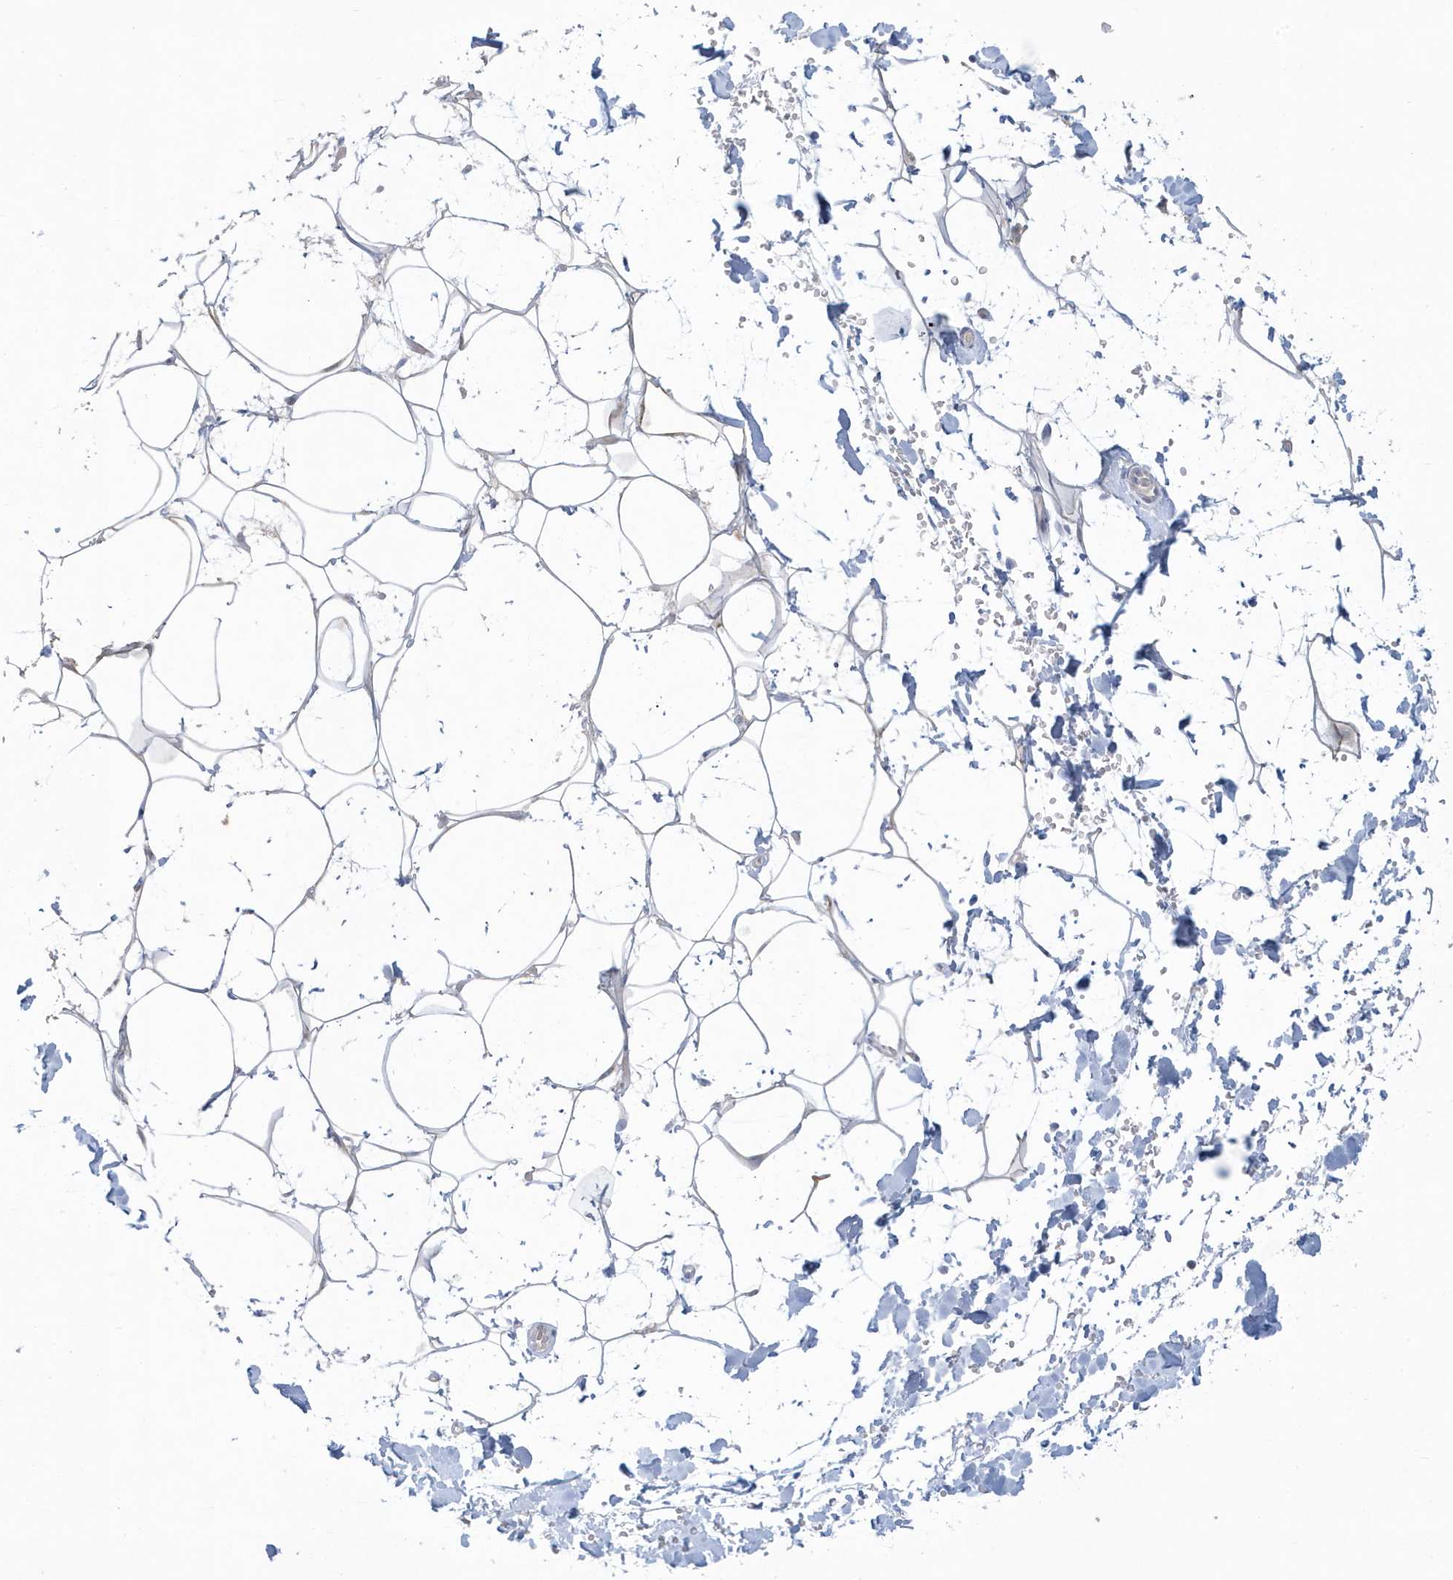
{"staining": {"intensity": "negative", "quantity": "none", "location": "none"}, "tissue": "adipose tissue", "cell_type": "Adipocytes", "image_type": "normal", "snomed": [{"axis": "morphology", "description": "Normal tissue, NOS"}, {"axis": "topography", "description": "Breast"}], "caption": "DAB (3,3'-diaminobenzidine) immunohistochemical staining of unremarkable human adipose tissue shows no significant positivity in adipocytes.", "gene": "HERC6", "patient": {"sex": "female", "age": 26}}